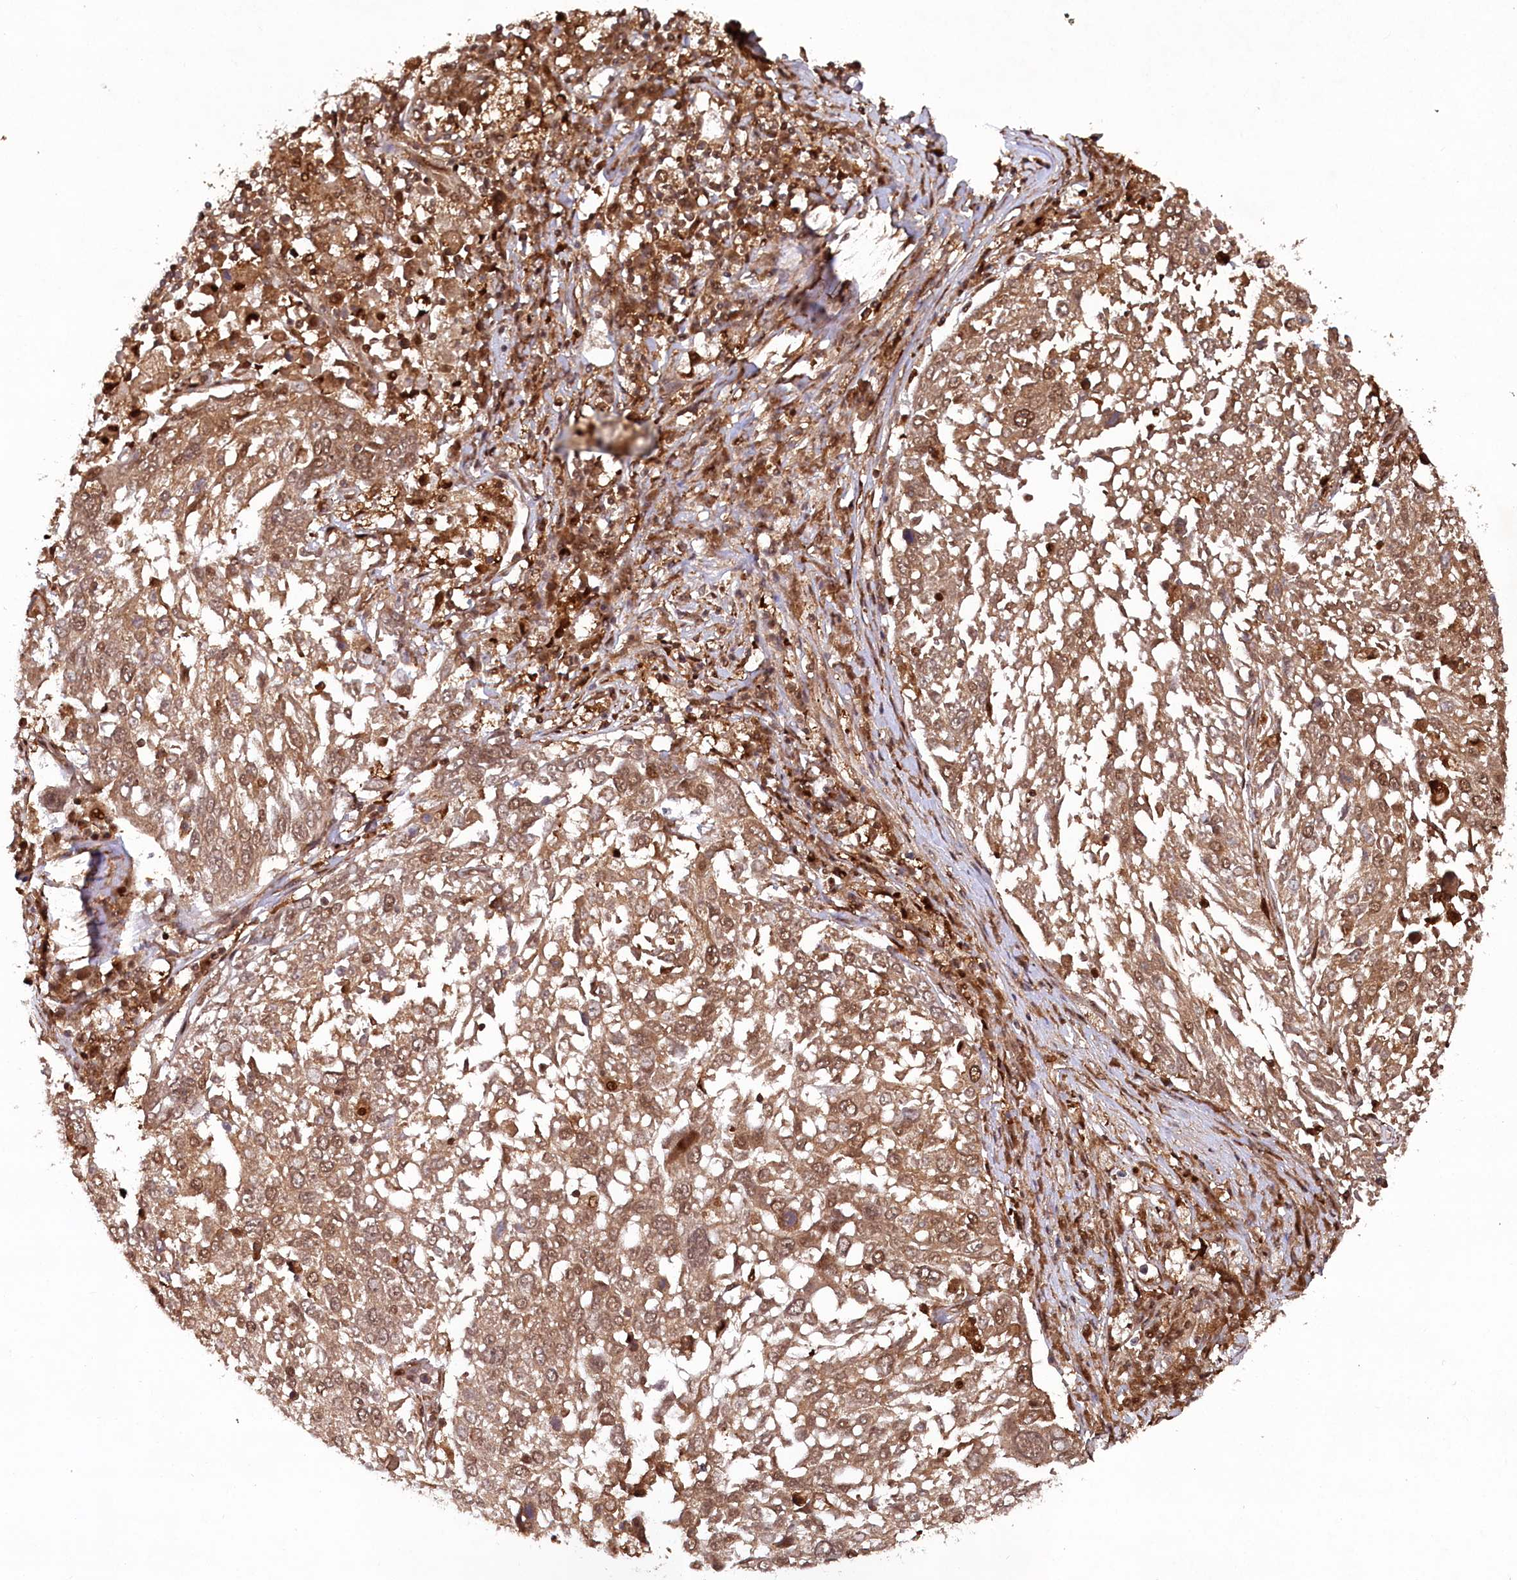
{"staining": {"intensity": "moderate", "quantity": ">75%", "location": "cytoplasmic/membranous,nuclear"}, "tissue": "lung cancer", "cell_type": "Tumor cells", "image_type": "cancer", "snomed": [{"axis": "morphology", "description": "Squamous cell carcinoma, NOS"}, {"axis": "topography", "description": "Lung"}], "caption": "The histopathology image demonstrates a brown stain indicating the presence of a protein in the cytoplasmic/membranous and nuclear of tumor cells in lung squamous cell carcinoma.", "gene": "PSMA1", "patient": {"sex": "male", "age": 65}}